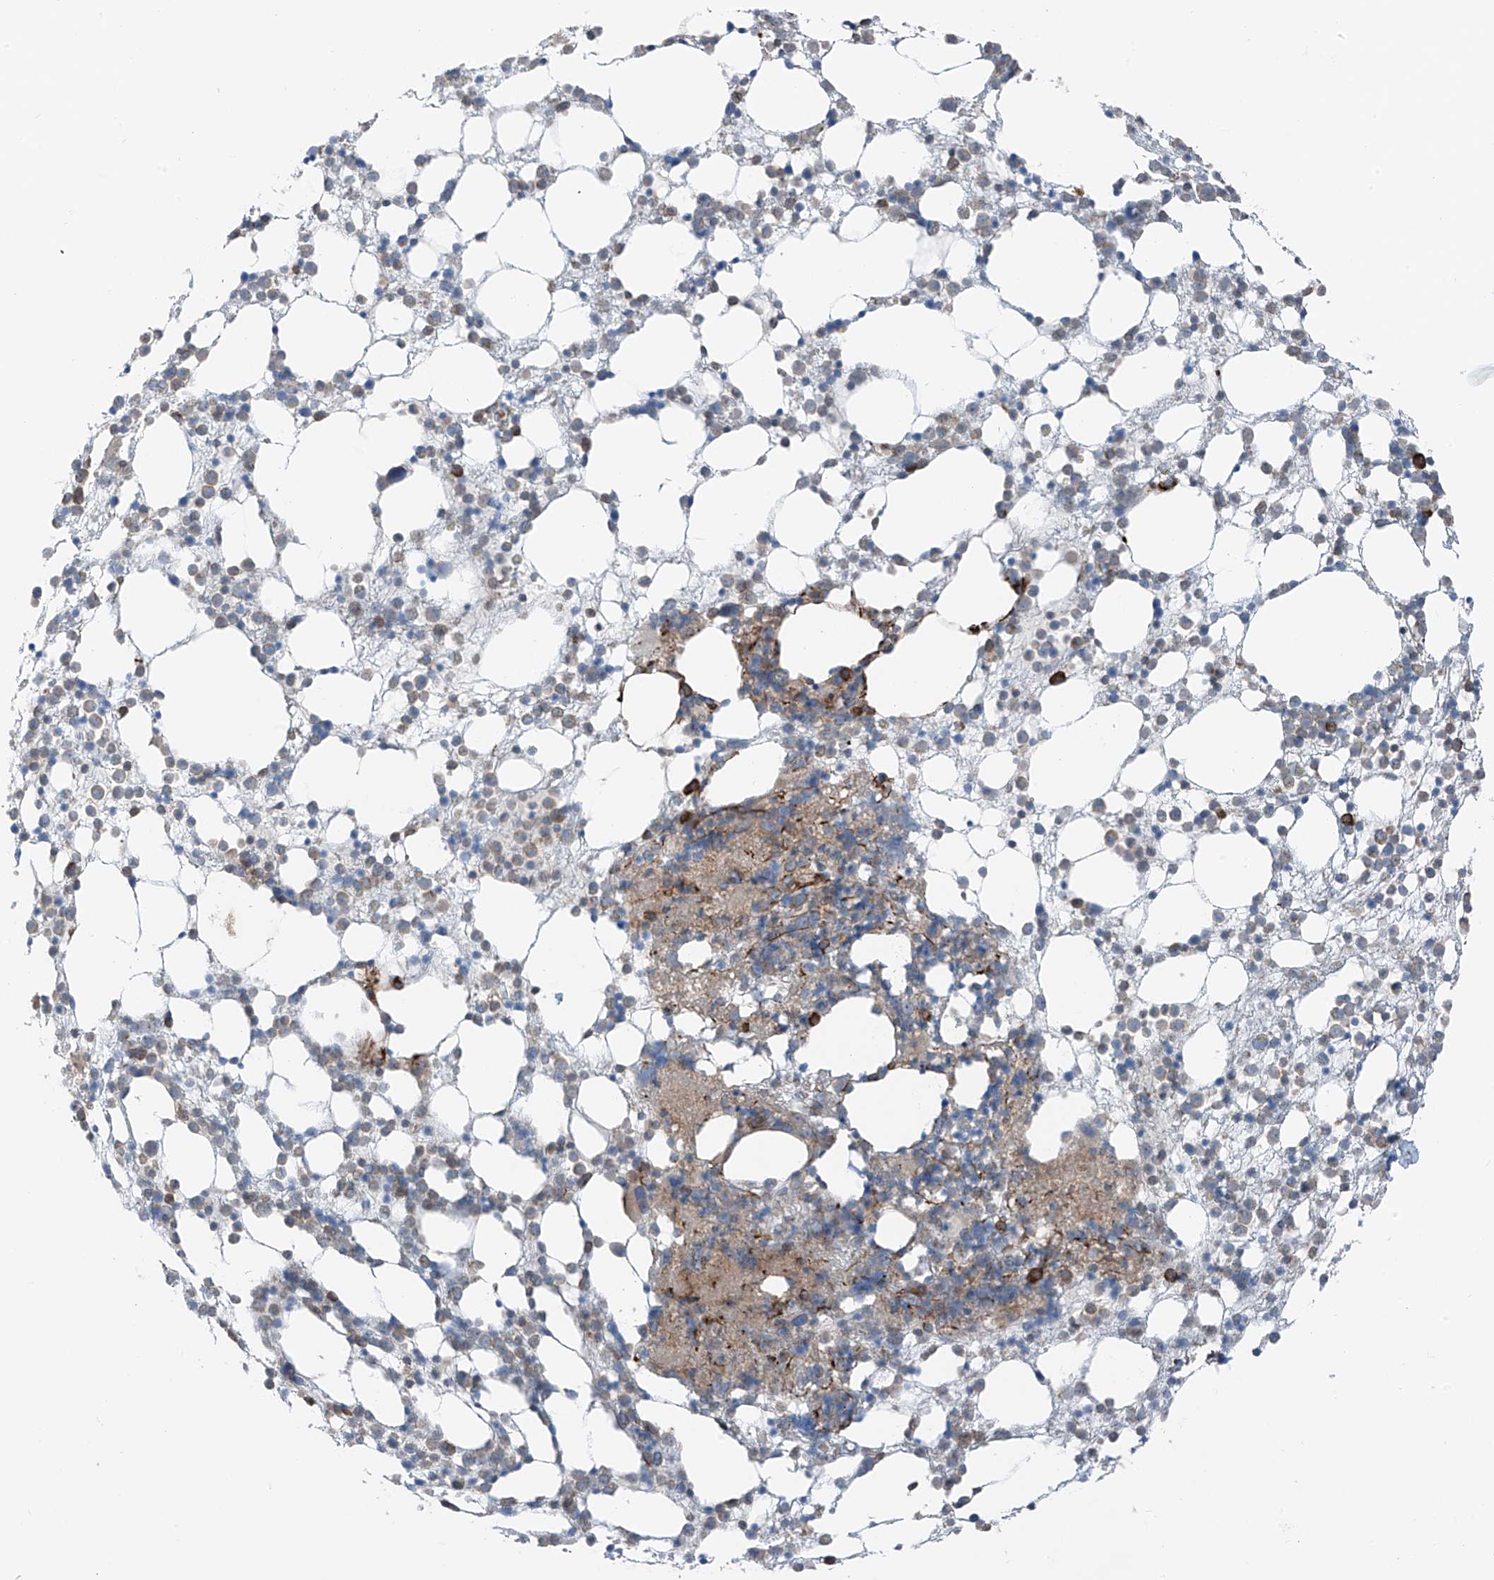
{"staining": {"intensity": "strong", "quantity": "<25%", "location": "cytoplasmic/membranous"}, "tissue": "bone marrow", "cell_type": "Hematopoietic cells", "image_type": "normal", "snomed": [{"axis": "morphology", "description": "Normal tissue, NOS"}, {"axis": "topography", "description": "Bone marrow"}], "caption": "IHC of normal human bone marrow reveals medium levels of strong cytoplasmic/membranous staining in about <25% of hematopoietic cells. (DAB (3,3'-diaminobenzidine) IHC, brown staining for protein, blue staining for nuclei).", "gene": "ERLEC1", "patient": {"sex": "female", "age": 57}}